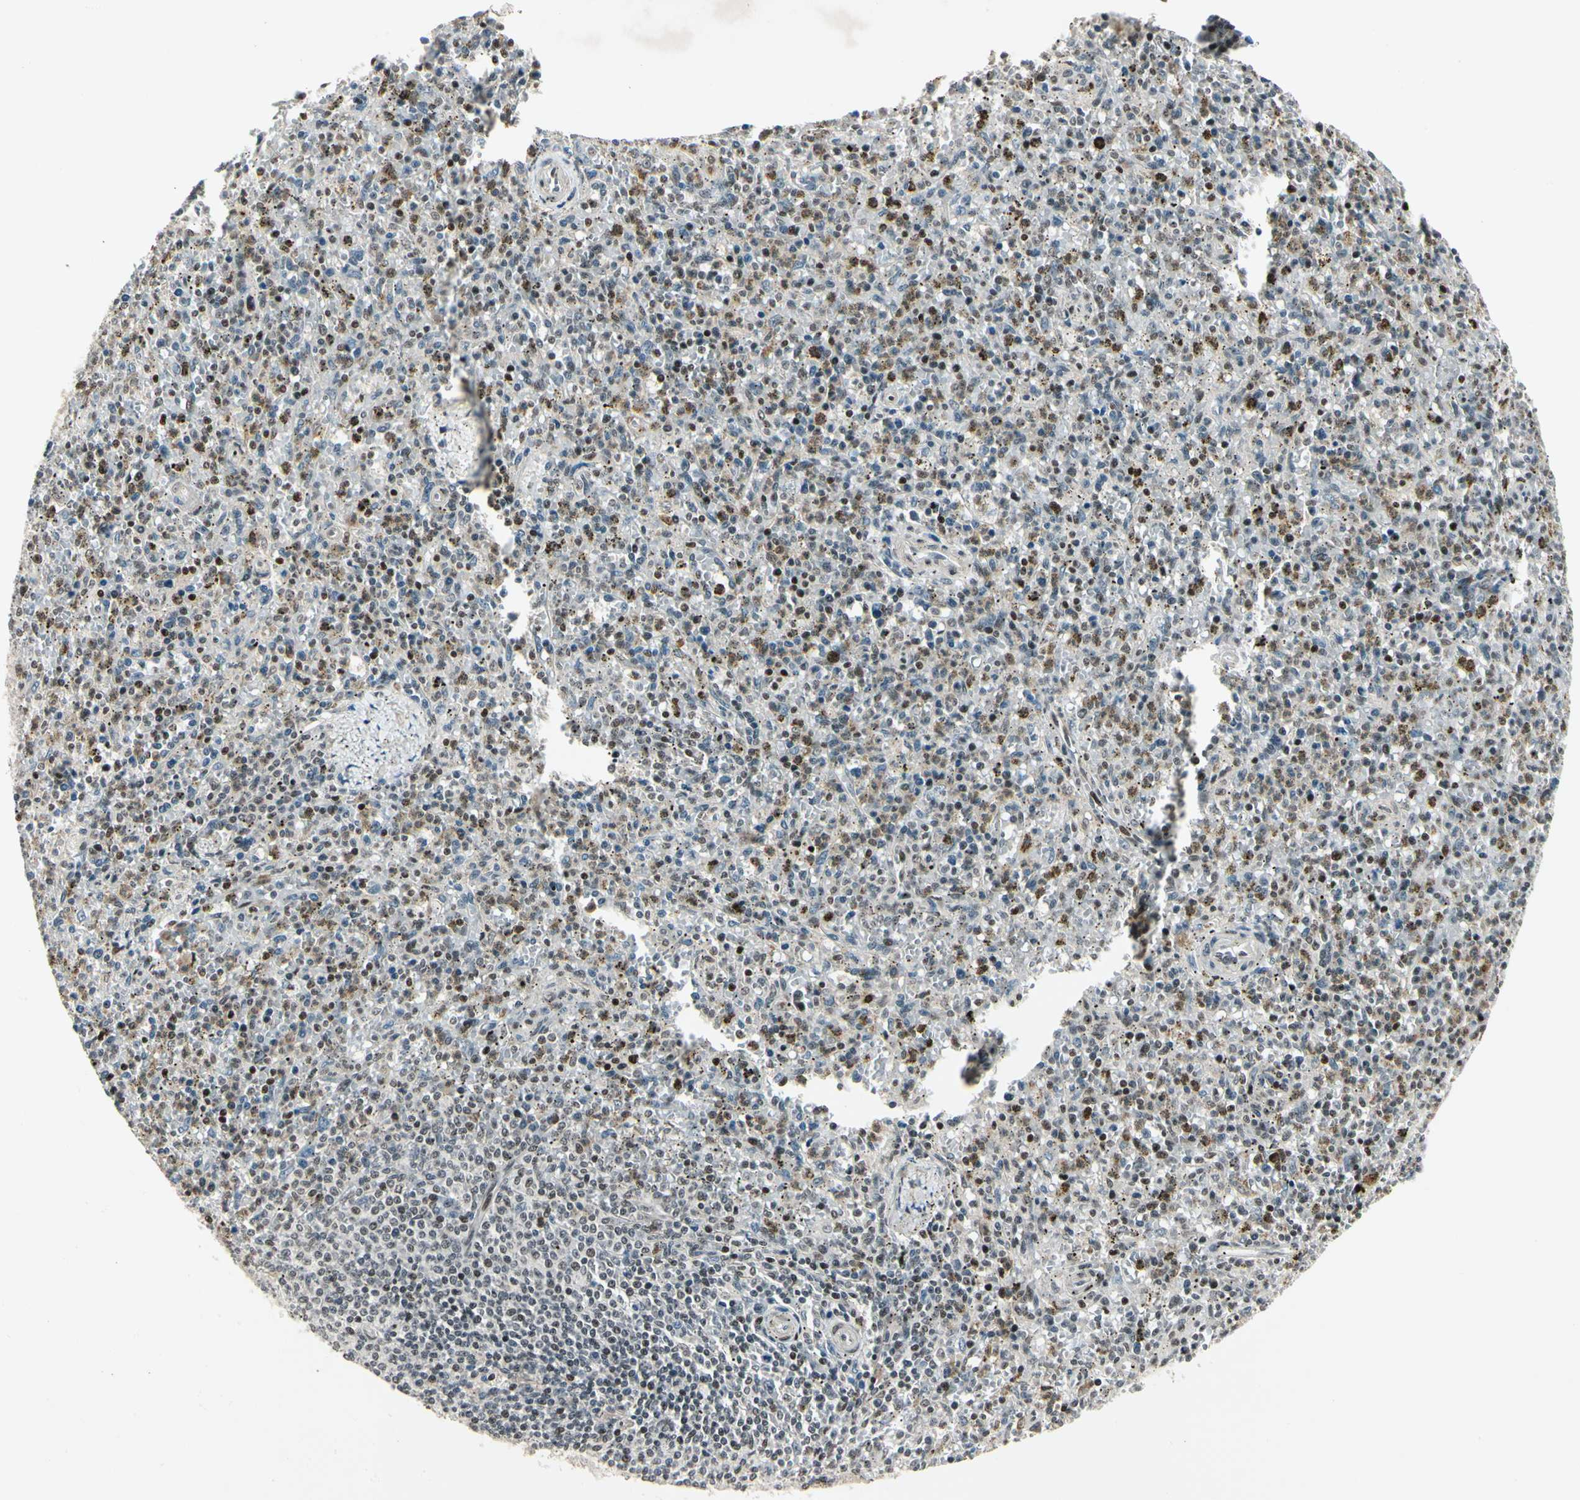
{"staining": {"intensity": "moderate", "quantity": "<25%", "location": "nuclear"}, "tissue": "spleen", "cell_type": "Cells in red pulp", "image_type": "normal", "snomed": [{"axis": "morphology", "description": "Normal tissue, NOS"}, {"axis": "topography", "description": "Spleen"}], "caption": "The image displays a brown stain indicating the presence of a protein in the nuclear of cells in red pulp in spleen. The protein is stained brown, and the nuclei are stained in blue (DAB IHC with brightfield microscopy, high magnification).", "gene": "FOXJ2", "patient": {"sex": "male", "age": 72}}